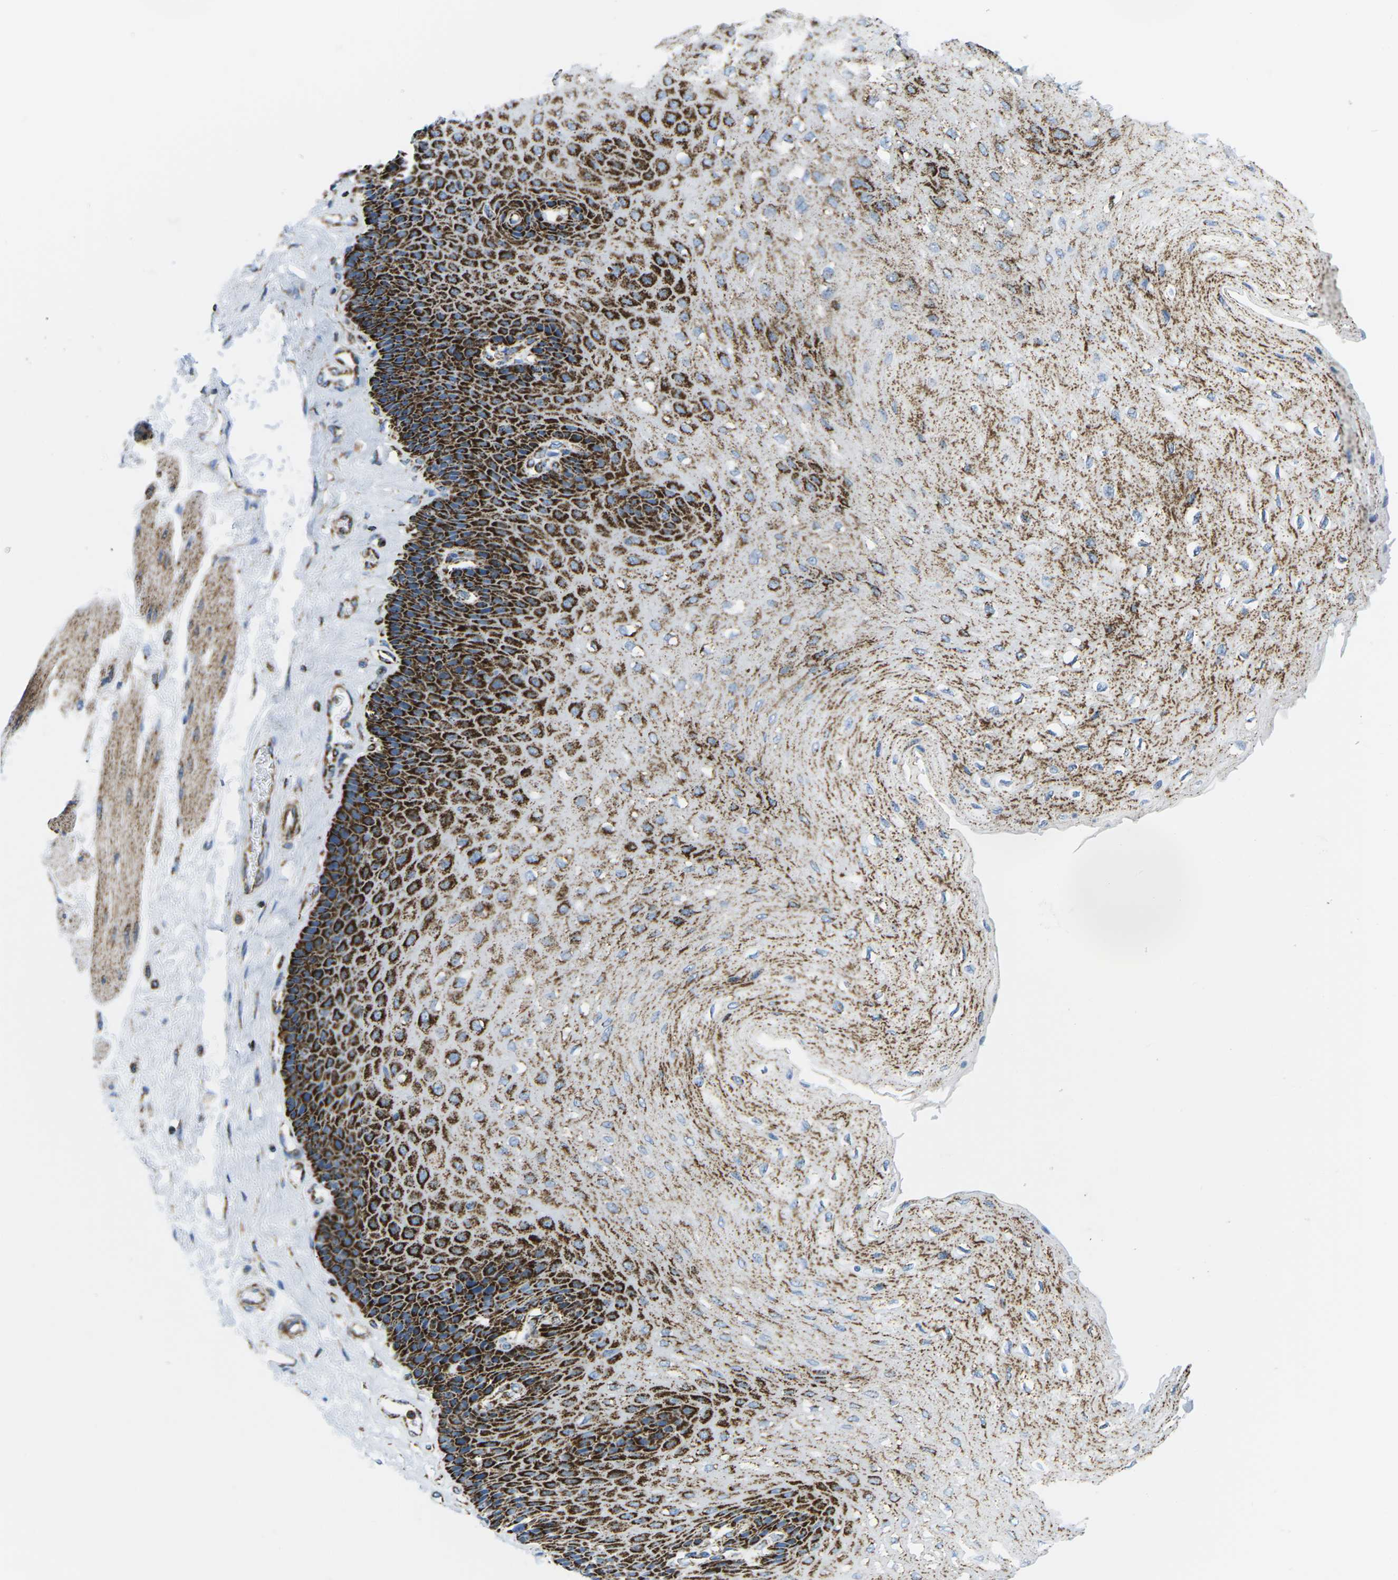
{"staining": {"intensity": "strong", "quantity": ">75%", "location": "cytoplasmic/membranous"}, "tissue": "esophagus", "cell_type": "Squamous epithelial cells", "image_type": "normal", "snomed": [{"axis": "morphology", "description": "Normal tissue, NOS"}, {"axis": "topography", "description": "Esophagus"}], "caption": "The micrograph exhibits a brown stain indicating the presence of a protein in the cytoplasmic/membranous of squamous epithelial cells in esophagus. (Stains: DAB in brown, nuclei in blue, Microscopy: brightfield microscopy at high magnification).", "gene": "COX6C", "patient": {"sex": "female", "age": 72}}